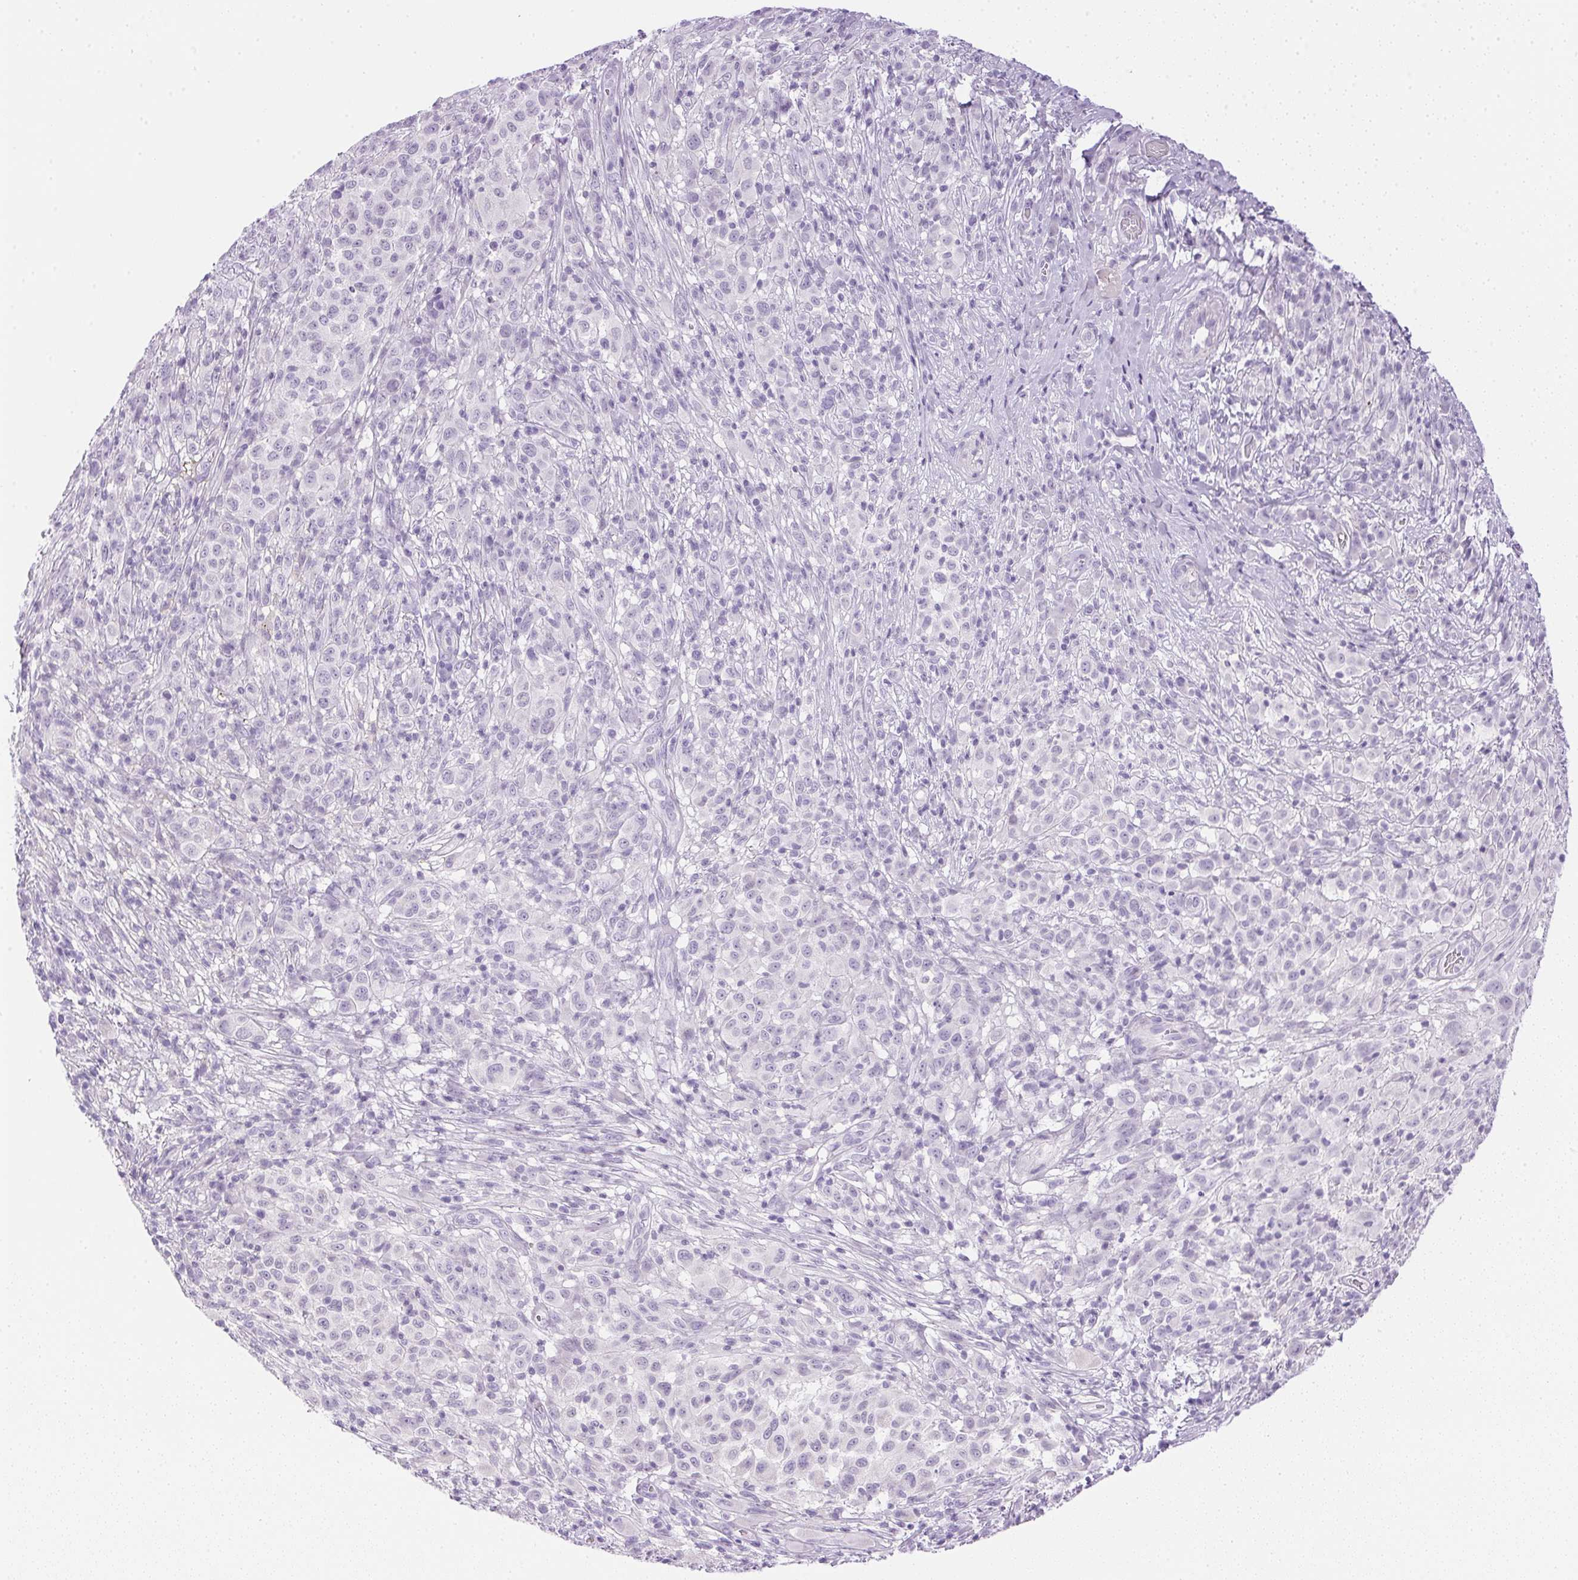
{"staining": {"intensity": "negative", "quantity": "none", "location": "none"}, "tissue": "melanoma", "cell_type": "Tumor cells", "image_type": "cancer", "snomed": [{"axis": "morphology", "description": "Malignant melanoma, NOS"}, {"axis": "topography", "description": "Skin"}], "caption": "High magnification brightfield microscopy of melanoma stained with DAB (brown) and counterstained with hematoxylin (blue): tumor cells show no significant expression.", "gene": "CTRL", "patient": {"sex": "male", "age": 73}}